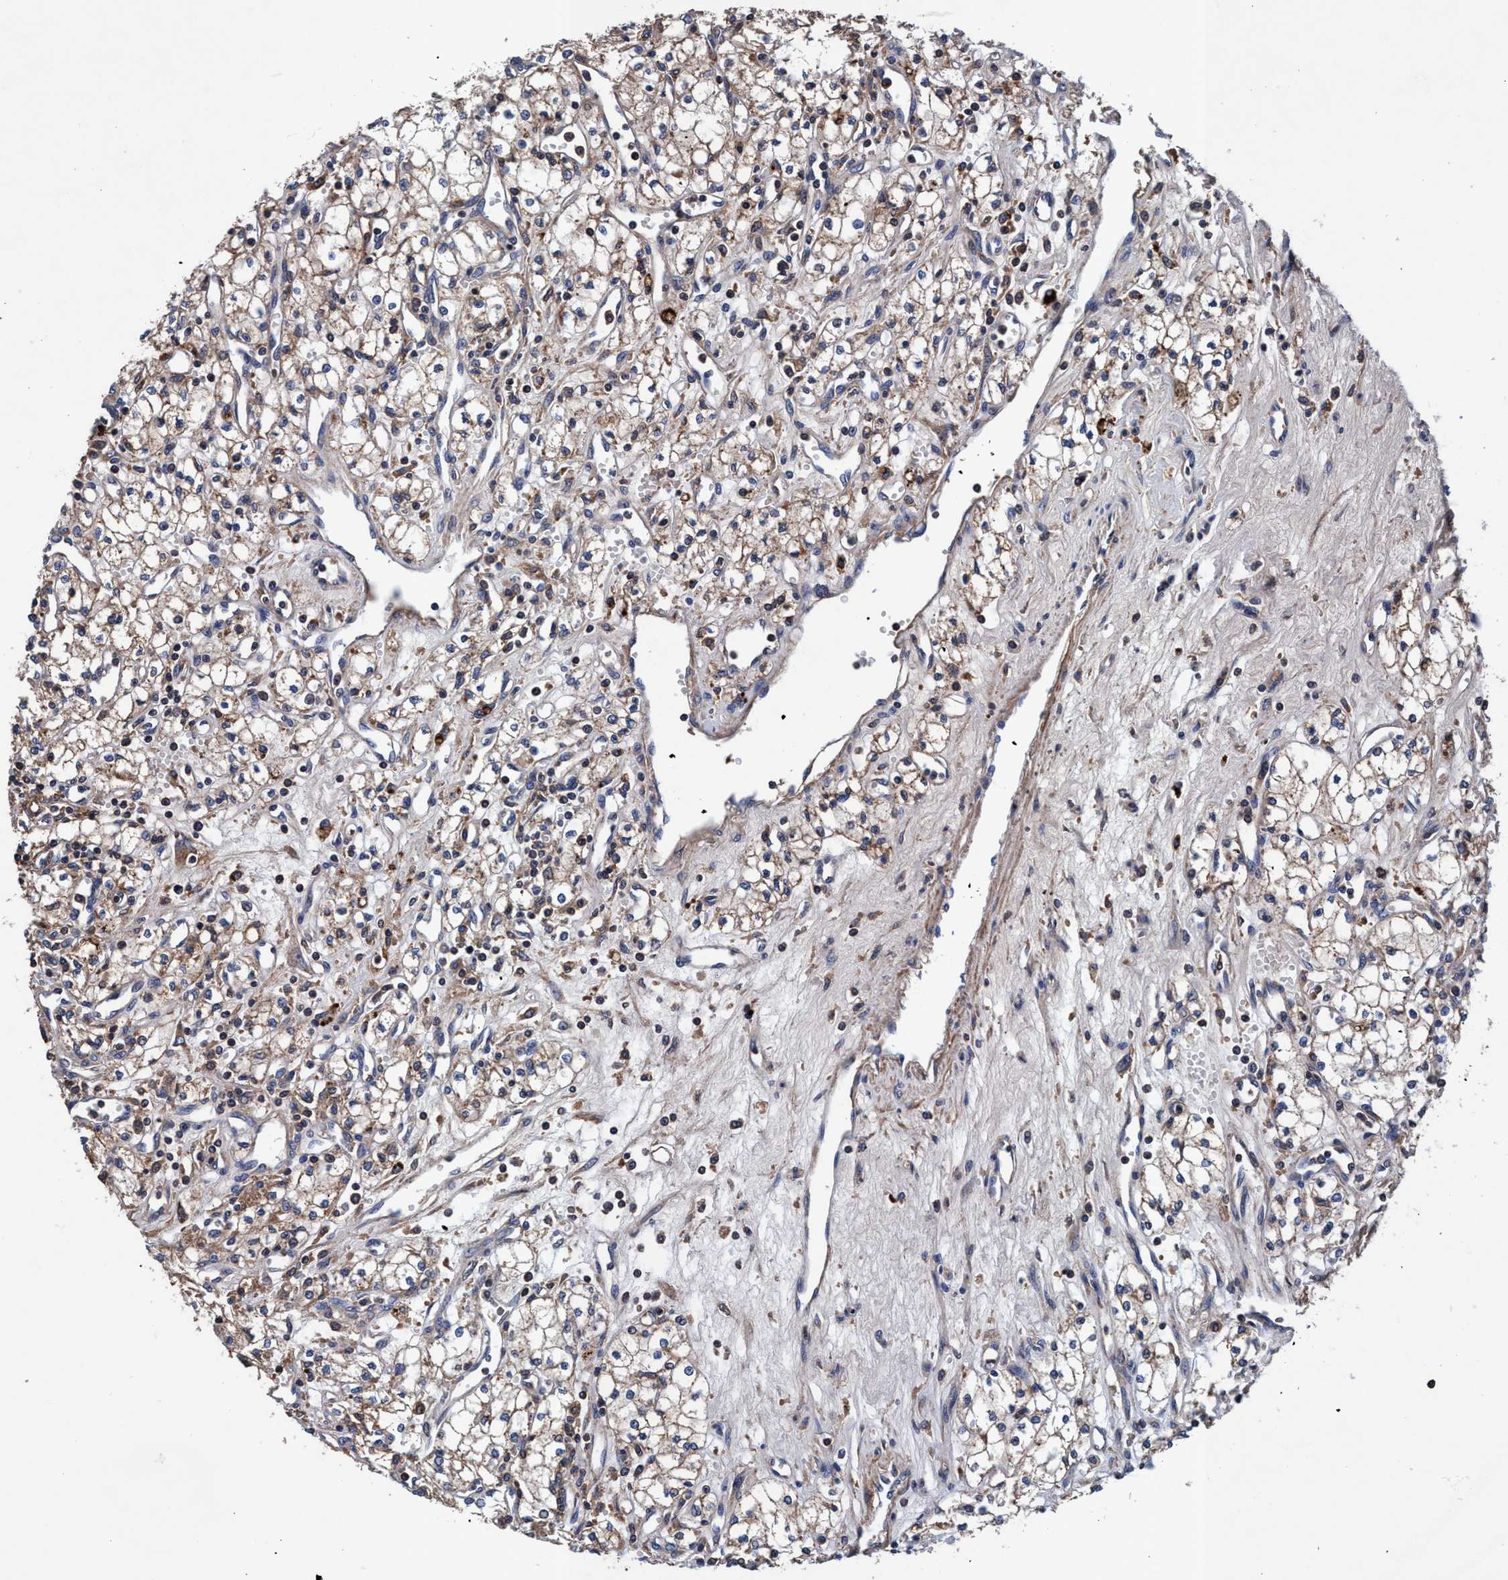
{"staining": {"intensity": "weak", "quantity": "25%-75%", "location": "cytoplasmic/membranous"}, "tissue": "renal cancer", "cell_type": "Tumor cells", "image_type": "cancer", "snomed": [{"axis": "morphology", "description": "Adenocarcinoma, NOS"}, {"axis": "topography", "description": "Kidney"}], "caption": "Protein staining of renal adenocarcinoma tissue shows weak cytoplasmic/membranous positivity in approximately 25%-75% of tumor cells.", "gene": "RNF208", "patient": {"sex": "male", "age": 59}}